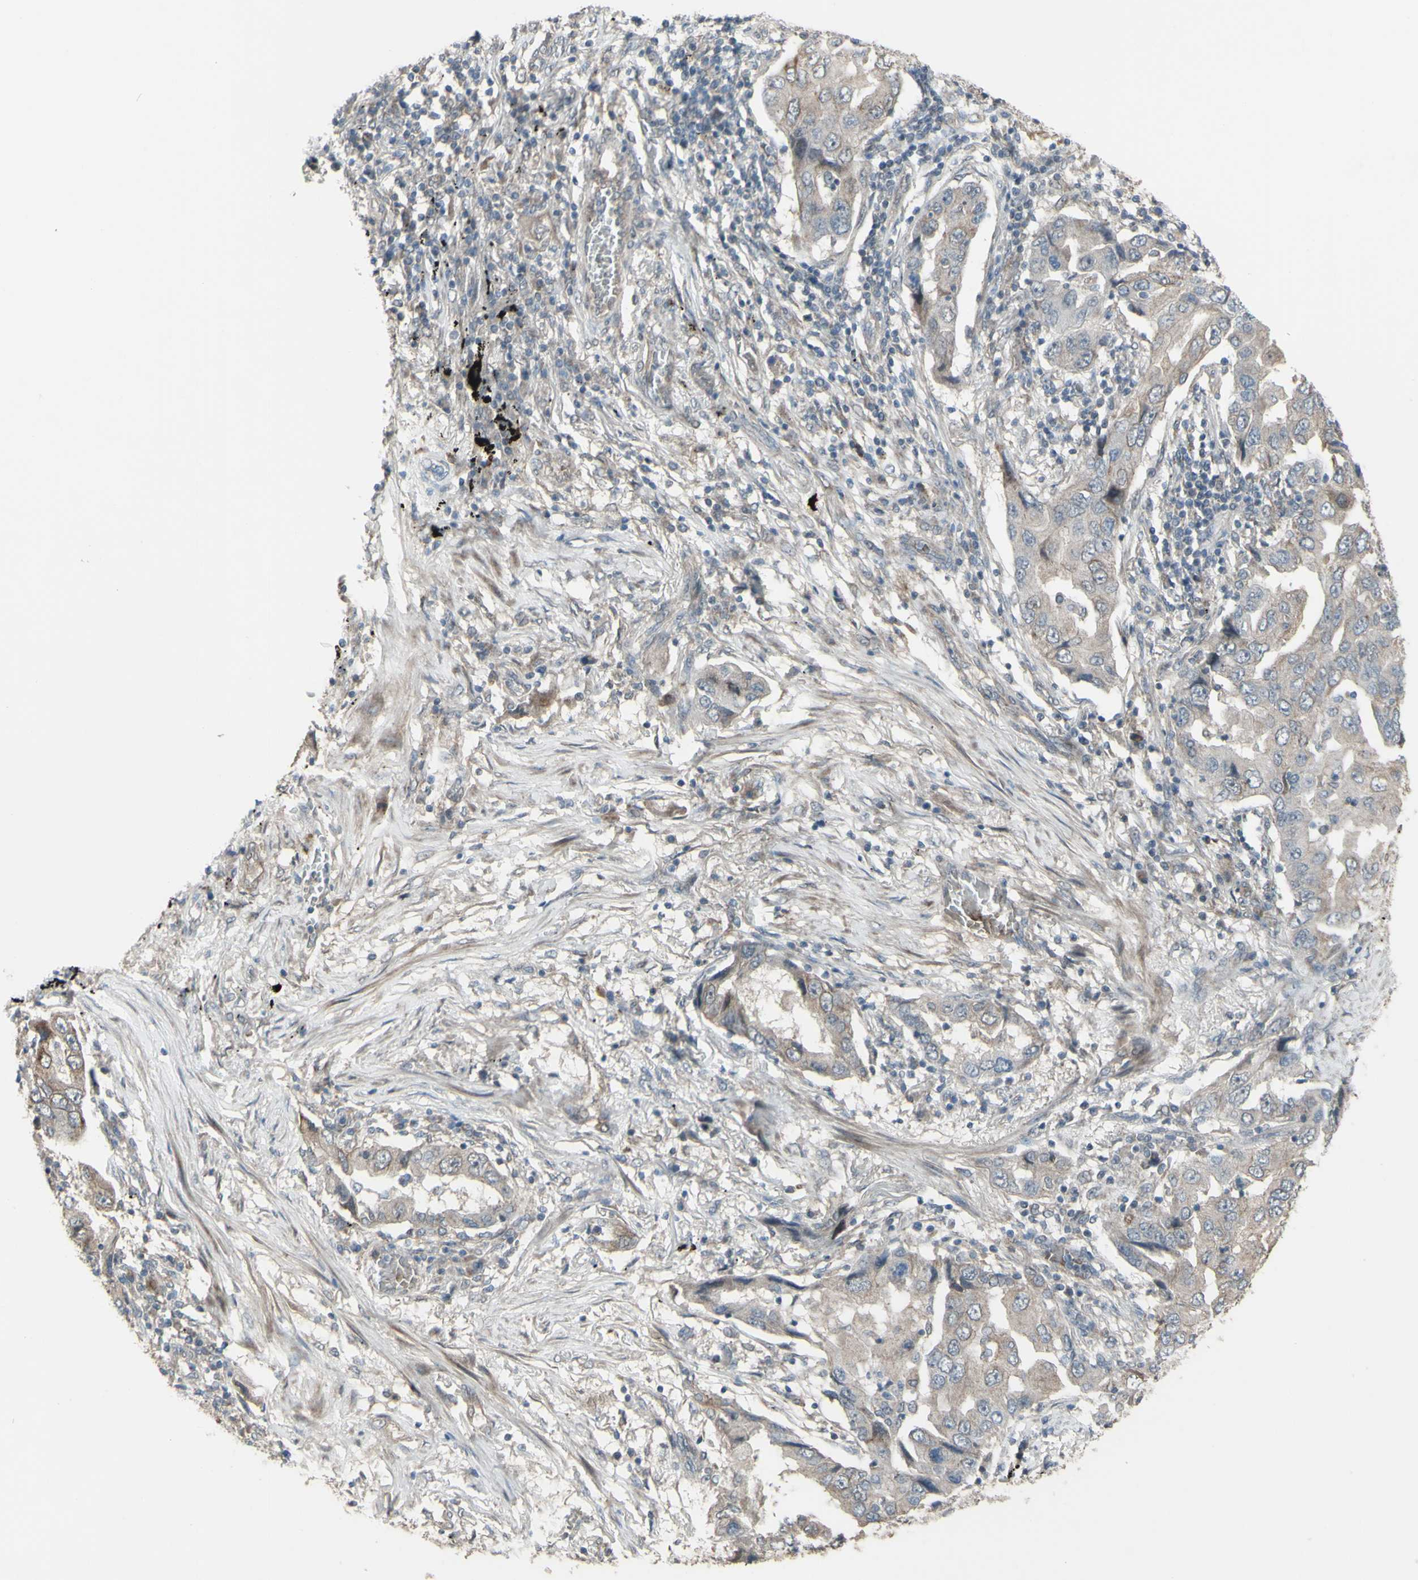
{"staining": {"intensity": "weak", "quantity": ">75%", "location": "cytoplasmic/membranous"}, "tissue": "lung cancer", "cell_type": "Tumor cells", "image_type": "cancer", "snomed": [{"axis": "morphology", "description": "Adenocarcinoma, NOS"}, {"axis": "topography", "description": "Lung"}], "caption": "A micrograph of human lung cancer (adenocarcinoma) stained for a protein exhibits weak cytoplasmic/membranous brown staining in tumor cells.", "gene": "GRAMD1B", "patient": {"sex": "female", "age": 65}}